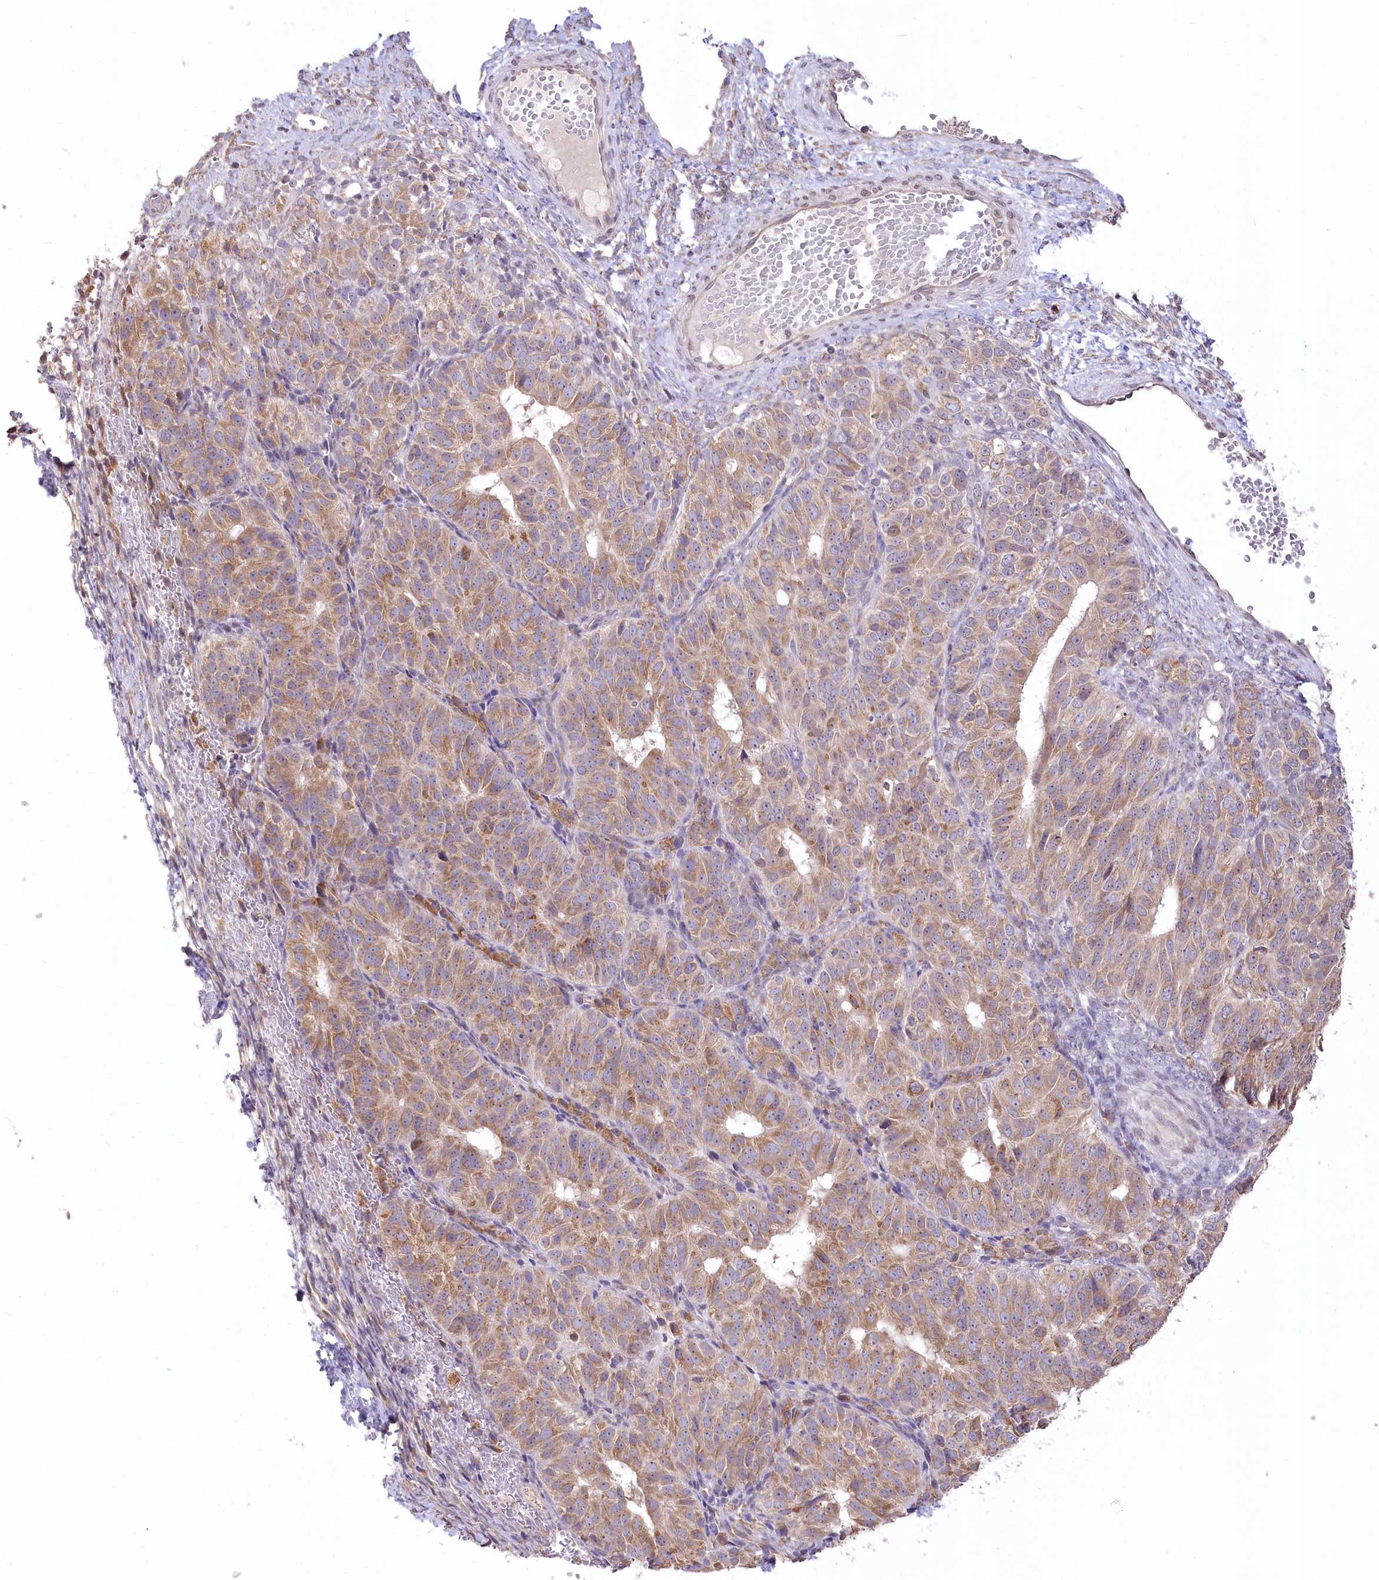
{"staining": {"intensity": "moderate", "quantity": "25%-75%", "location": "cytoplasmic/membranous"}, "tissue": "ovarian cancer", "cell_type": "Tumor cells", "image_type": "cancer", "snomed": [{"axis": "morphology", "description": "Carcinoma, endometroid"}, {"axis": "topography", "description": "Ovary"}], "caption": "Immunohistochemical staining of ovarian cancer (endometroid carcinoma) shows medium levels of moderate cytoplasmic/membranous protein expression in approximately 25%-75% of tumor cells. Nuclei are stained in blue.", "gene": "STT3B", "patient": {"sex": "female", "age": 51}}